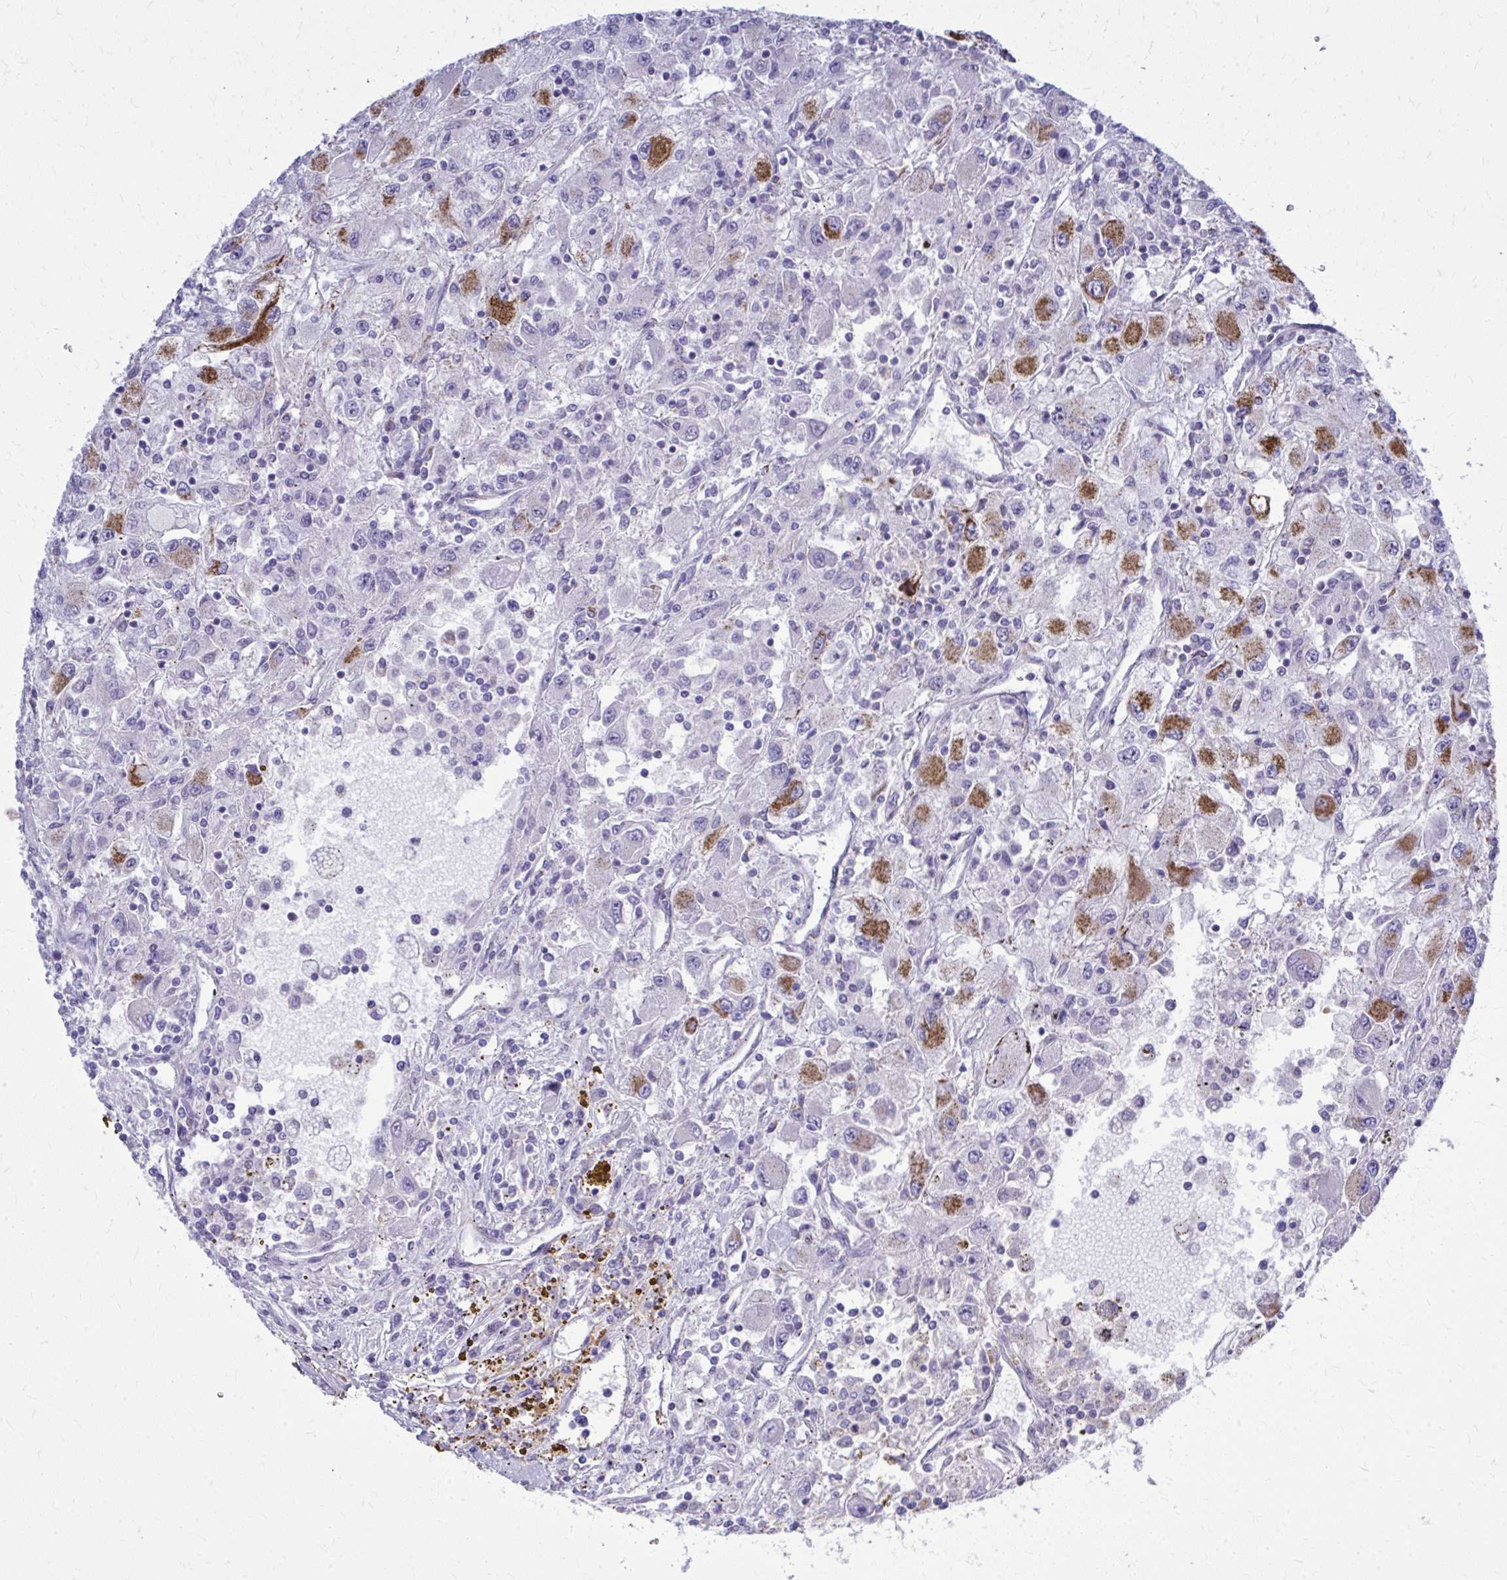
{"staining": {"intensity": "strong", "quantity": "<25%", "location": "cytoplasmic/membranous"}, "tissue": "renal cancer", "cell_type": "Tumor cells", "image_type": "cancer", "snomed": [{"axis": "morphology", "description": "Adenocarcinoma, NOS"}, {"axis": "topography", "description": "Kidney"}], "caption": "Immunohistochemistry (IHC) image of renal cancer (adenocarcinoma) stained for a protein (brown), which reveals medium levels of strong cytoplasmic/membranous expression in about <25% of tumor cells.", "gene": "ZNF362", "patient": {"sex": "female", "age": 67}}